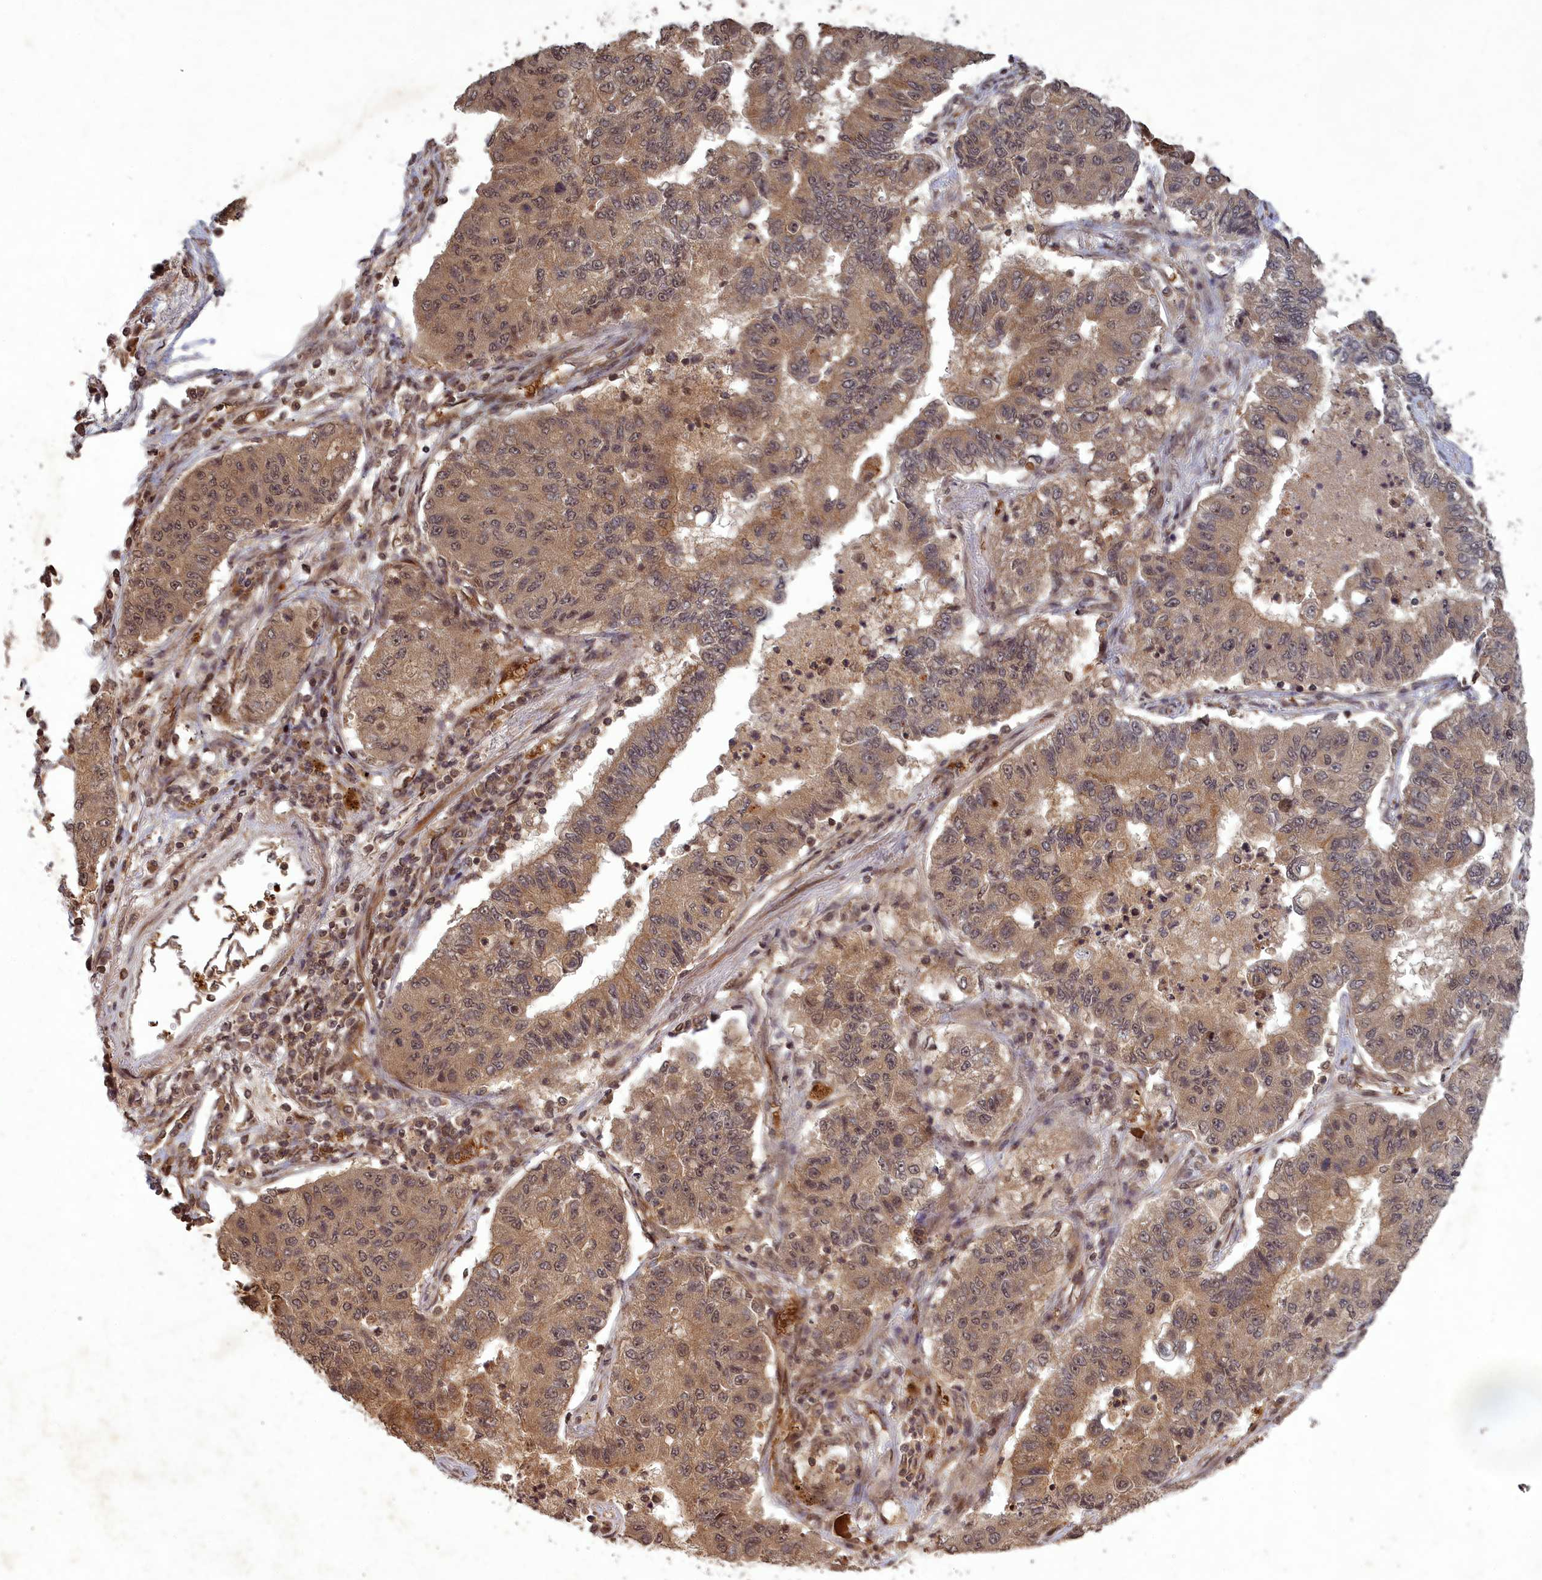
{"staining": {"intensity": "moderate", "quantity": ">75%", "location": "cytoplasmic/membranous,nuclear"}, "tissue": "lung cancer", "cell_type": "Tumor cells", "image_type": "cancer", "snomed": [{"axis": "morphology", "description": "Squamous cell carcinoma, NOS"}, {"axis": "topography", "description": "Lung"}], "caption": "There is medium levels of moderate cytoplasmic/membranous and nuclear expression in tumor cells of squamous cell carcinoma (lung), as demonstrated by immunohistochemical staining (brown color).", "gene": "SRMS", "patient": {"sex": "male", "age": 74}}